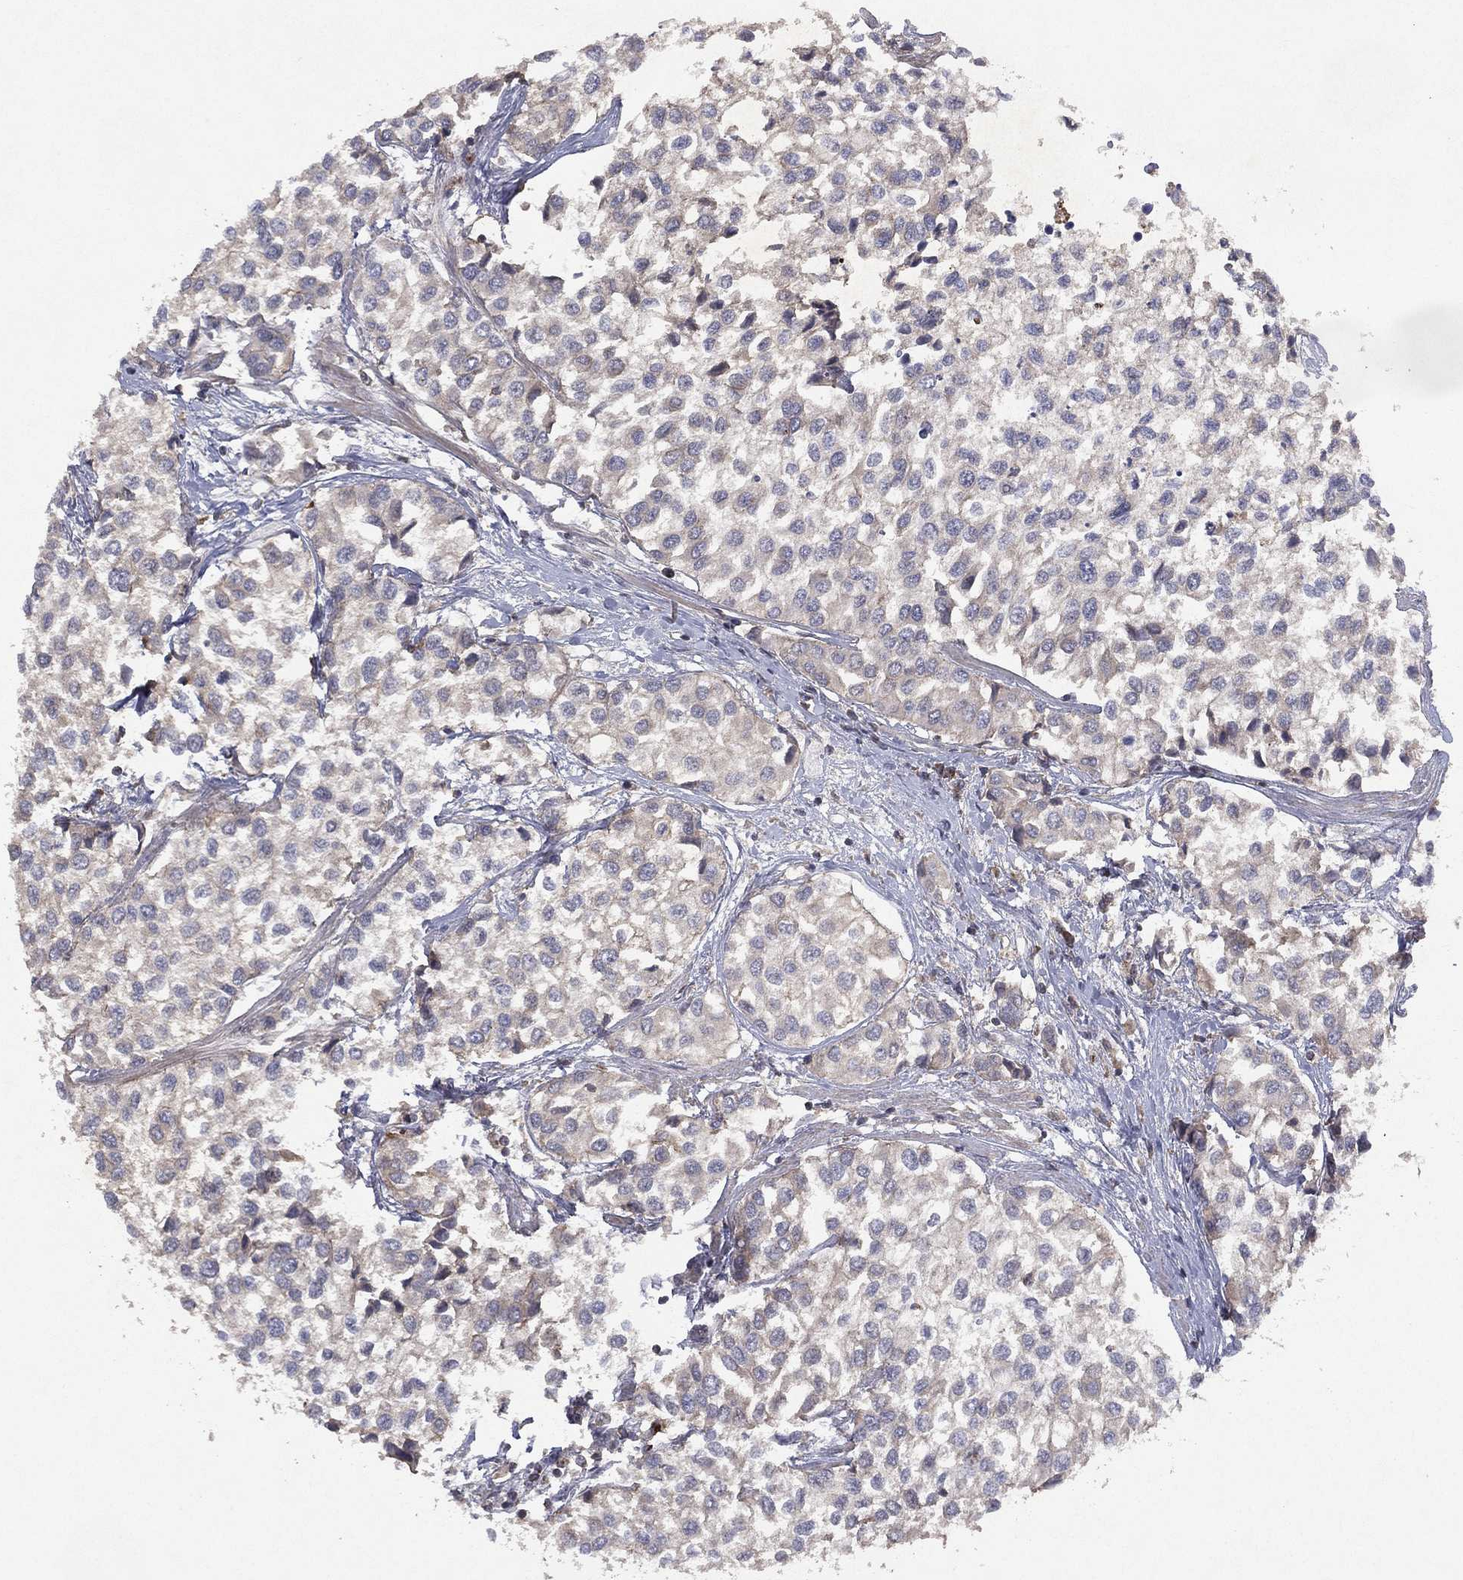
{"staining": {"intensity": "negative", "quantity": "none", "location": "none"}, "tissue": "urothelial cancer", "cell_type": "Tumor cells", "image_type": "cancer", "snomed": [{"axis": "morphology", "description": "Urothelial carcinoma, High grade"}, {"axis": "topography", "description": "Urinary bladder"}], "caption": "This is a image of IHC staining of urothelial cancer, which shows no positivity in tumor cells.", "gene": "DOCK8", "patient": {"sex": "male", "age": 73}}